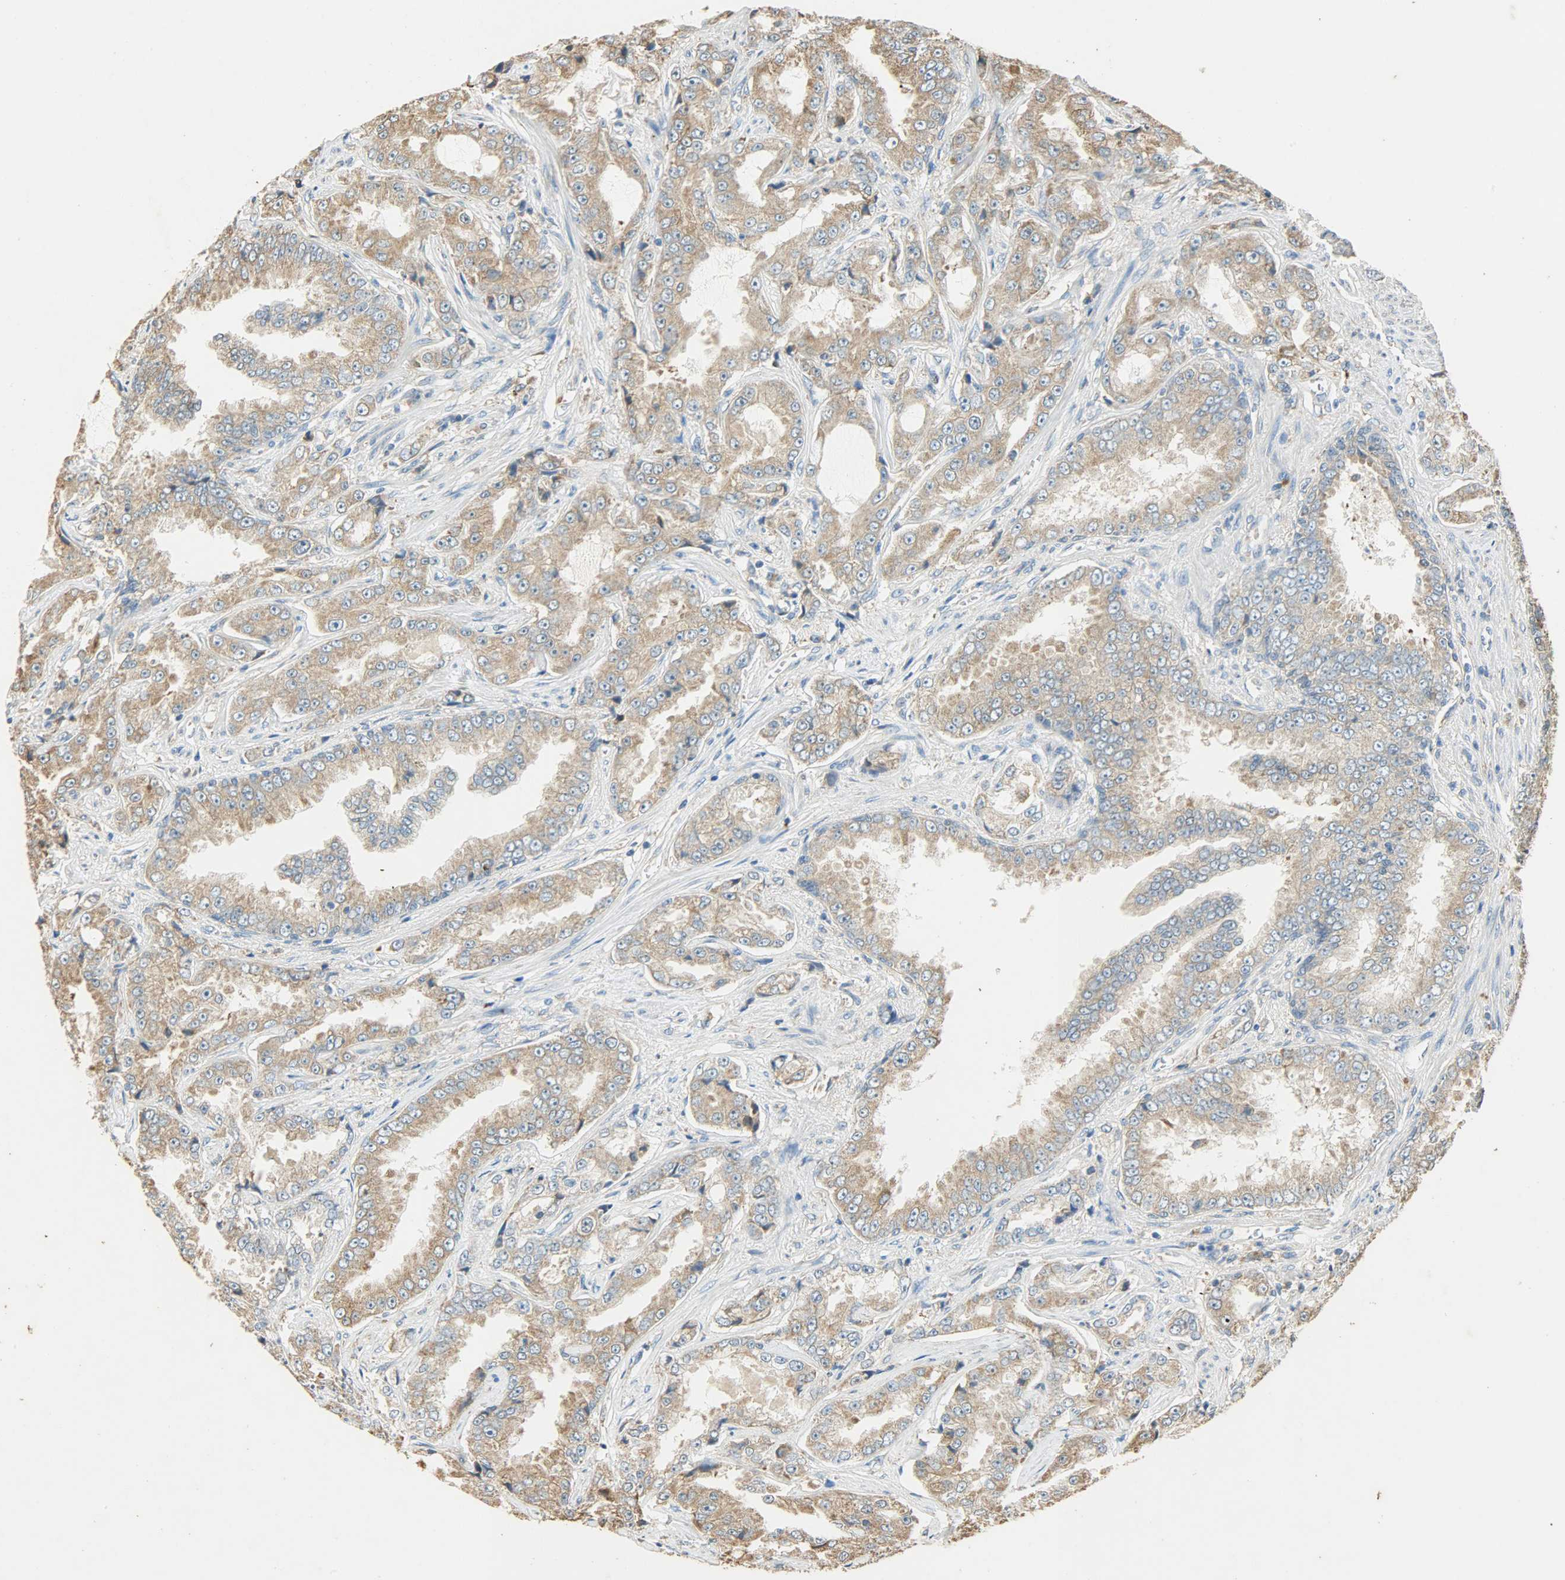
{"staining": {"intensity": "moderate", "quantity": ">75%", "location": "cytoplasmic/membranous"}, "tissue": "prostate cancer", "cell_type": "Tumor cells", "image_type": "cancer", "snomed": [{"axis": "morphology", "description": "Adenocarcinoma, High grade"}, {"axis": "topography", "description": "Prostate"}], "caption": "Tumor cells exhibit moderate cytoplasmic/membranous staining in about >75% of cells in high-grade adenocarcinoma (prostate).", "gene": "HSPA5", "patient": {"sex": "male", "age": 73}}